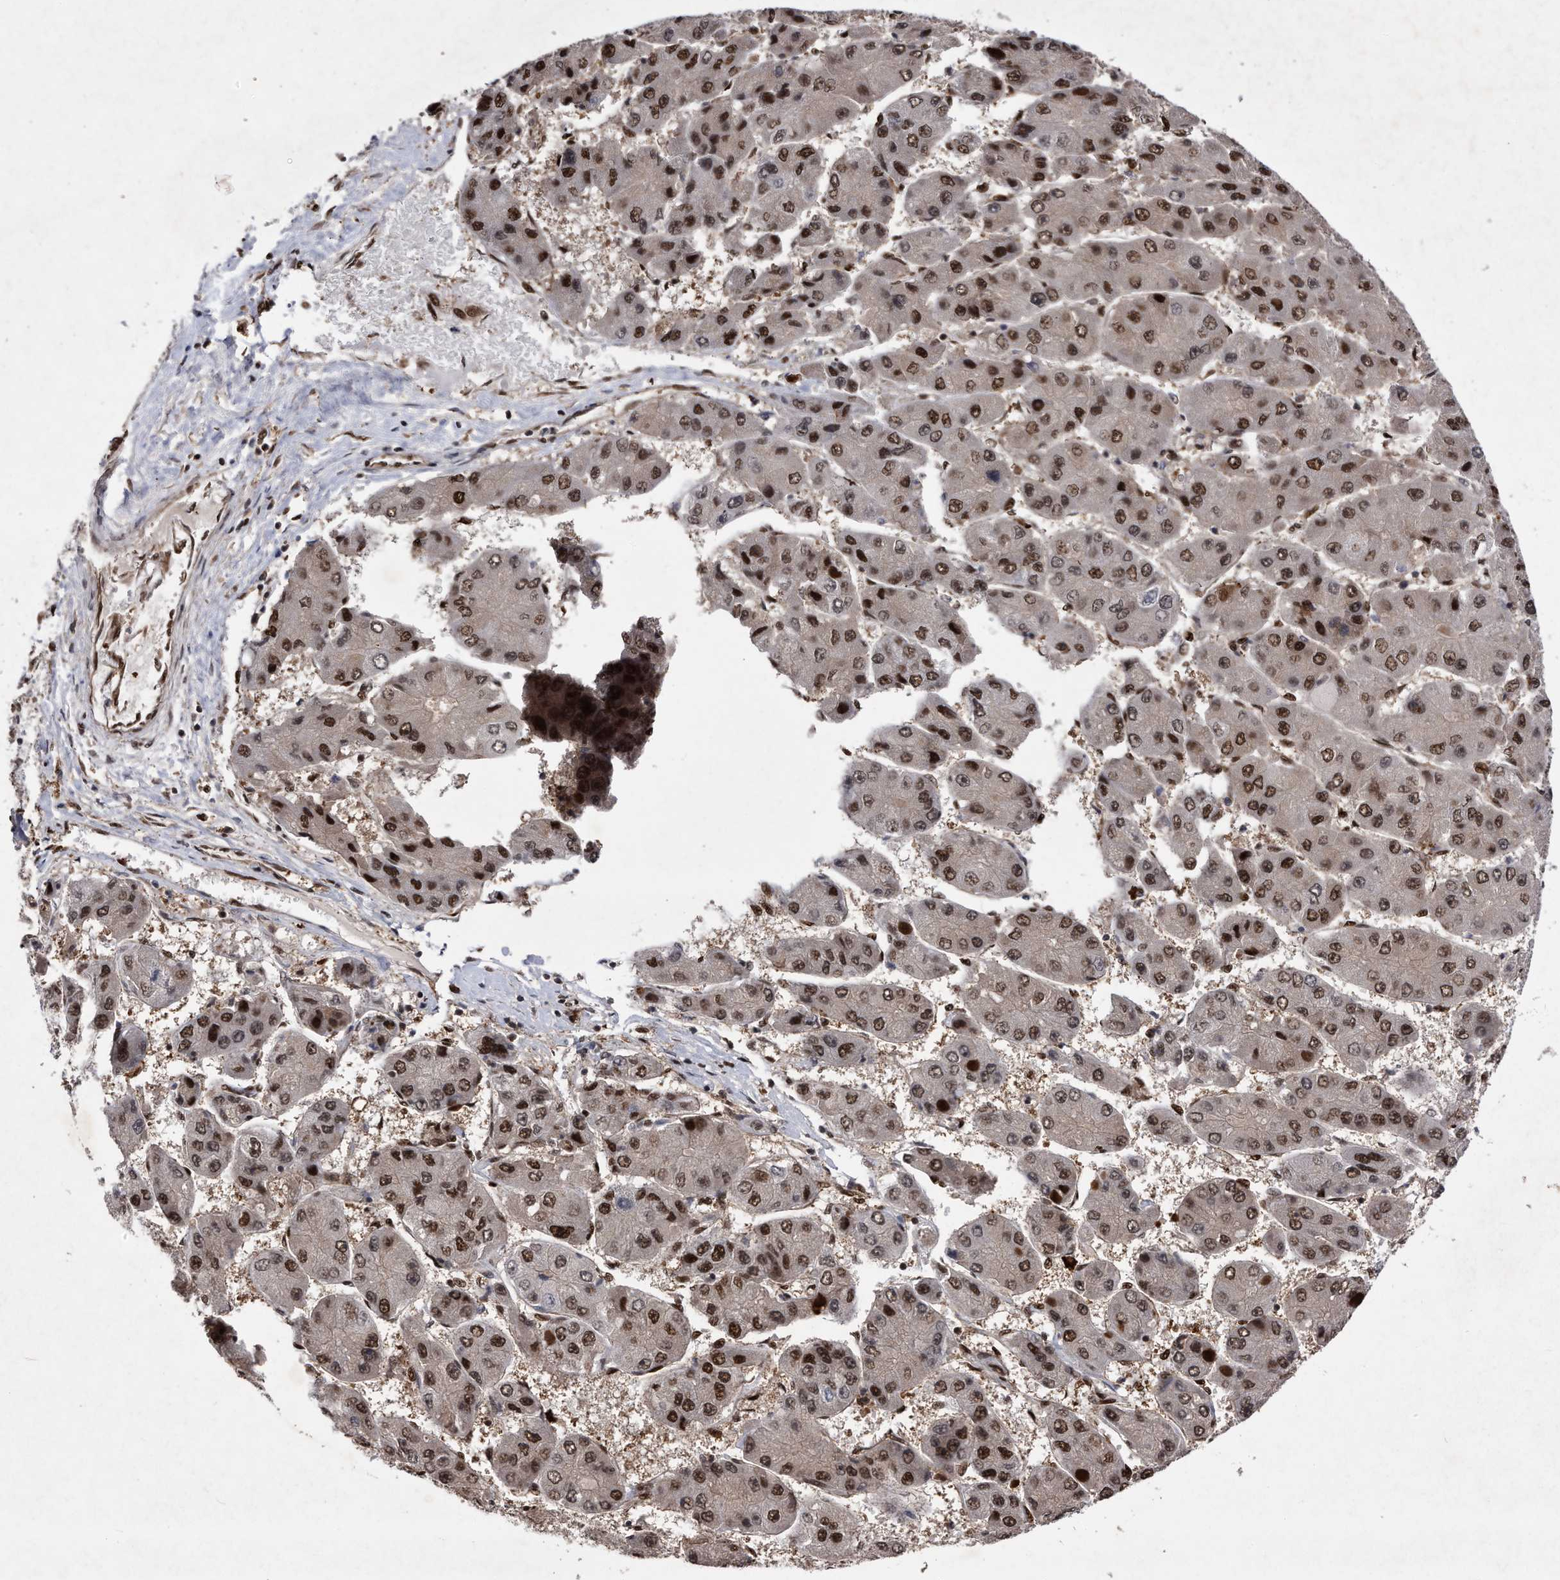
{"staining": {"intensity": "strong", "quantity": ">75%", "location": "nuclear"}, "tissue": "liver cancer", "cell_type": "Tumor cells", "image_type": "cancer", "snomed": [{"axis": "morphology", "description": "Carcinoma, Hepatocellular, NOS"}, {"axis": "topography", "description": "Liver"}], "caption": "Protein expression analysis of liver hepatocellular carcinoma displays strong nuclear expression in about >75% of tumor cells.", "gene": "RAD23B", "patient": {"sex": "female", "age": 61}}